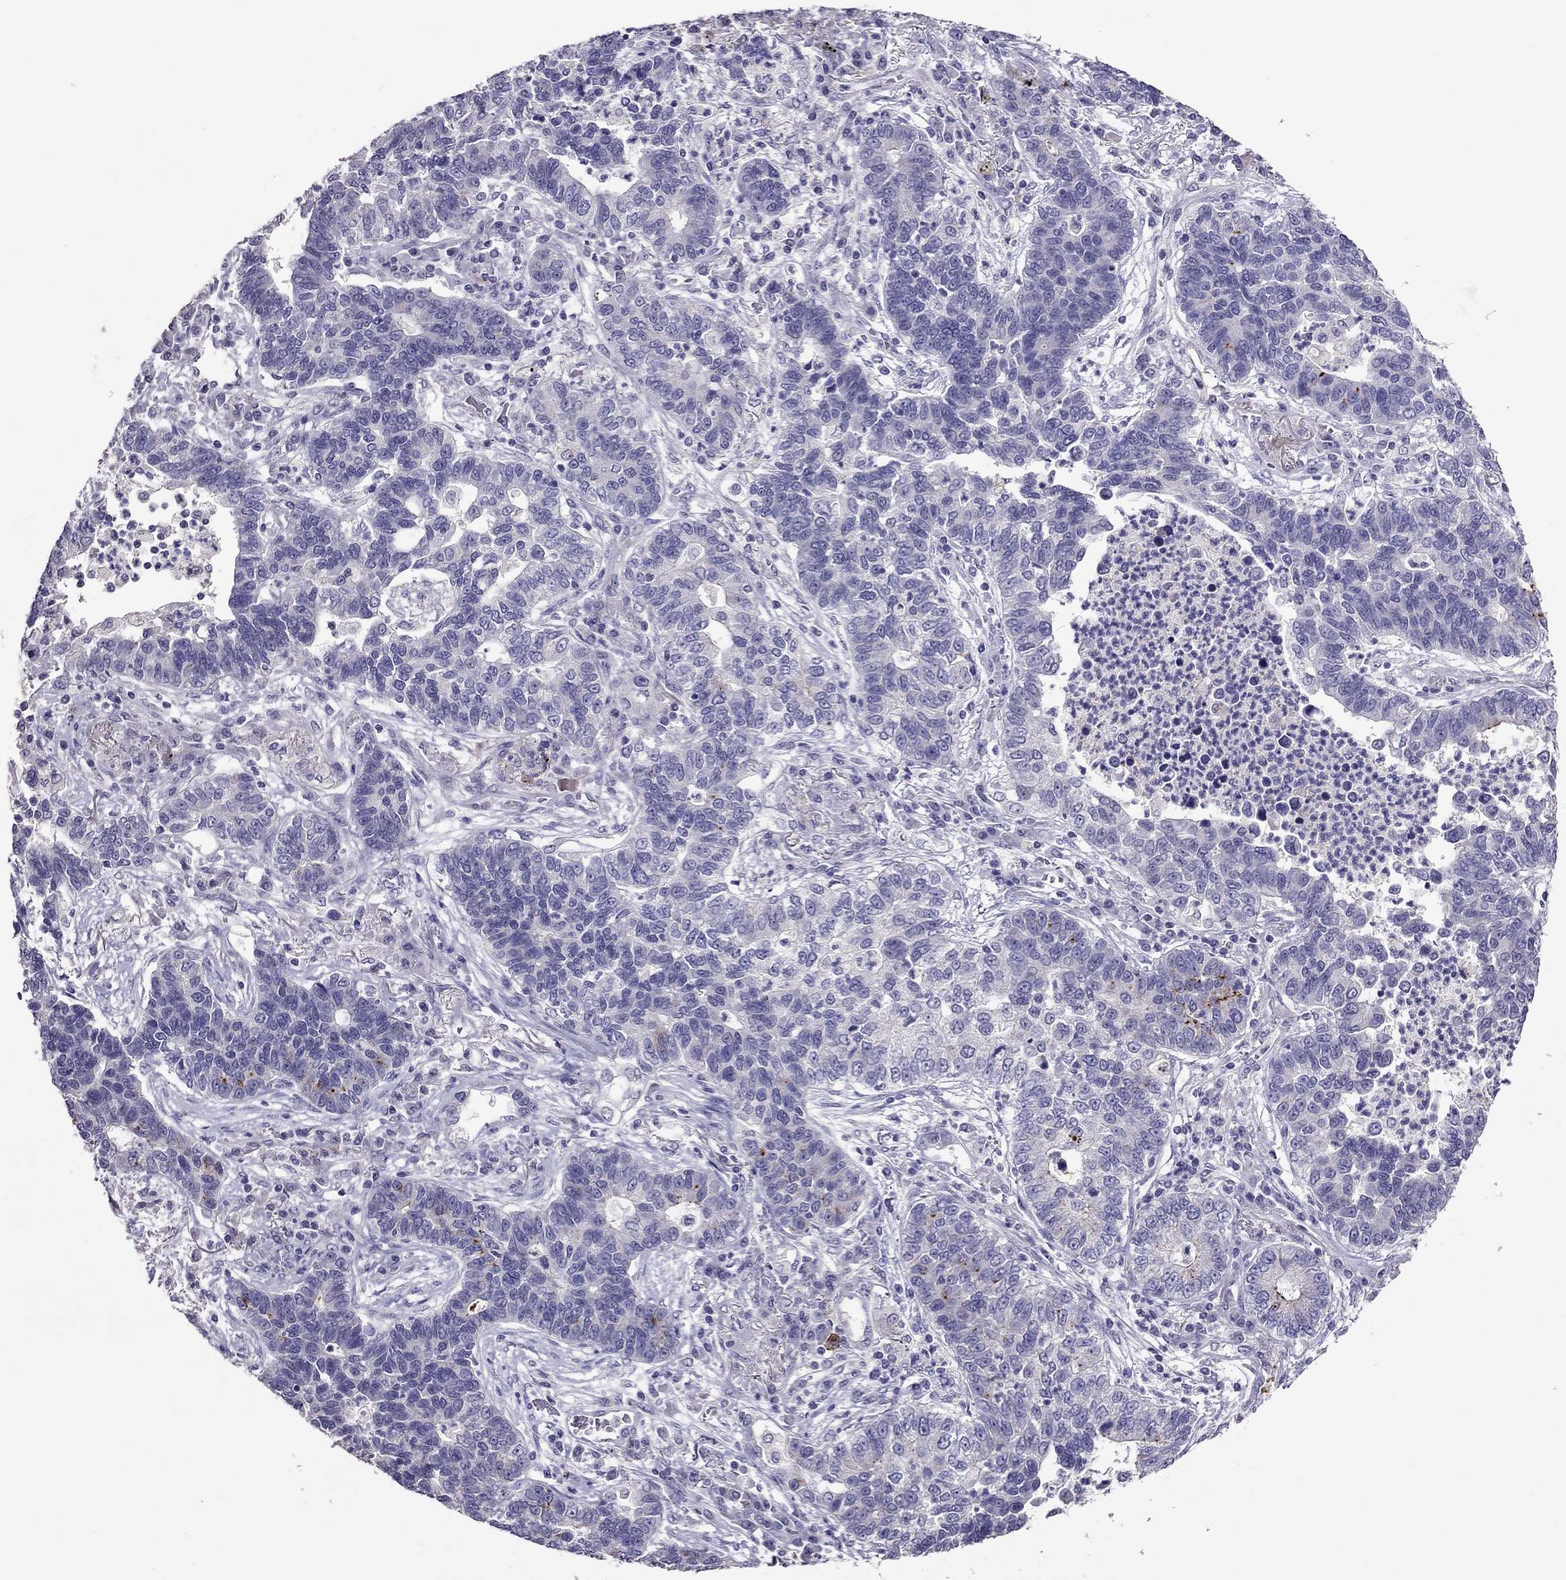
{"staining": {"intensity": "negative", "quantity": "none", "location": "none"}, "tissue": "lung cancer", "cell_type": "Tumor cells", "image_type": "cancer", "snomed": [{"axis": "morphology", "description": "Adenocarcinoma, NOS"}, {"axis": "topography", "description": "Lung"}], "caption": "Tumor cells are negative for brown protein staining in lung cancer (adenocarcinoma). (DAB IHC visualized using brightfield microscopy, high magnification).", "gene": "LRRC46", "patient": {"sex": "female", "age": 57}}